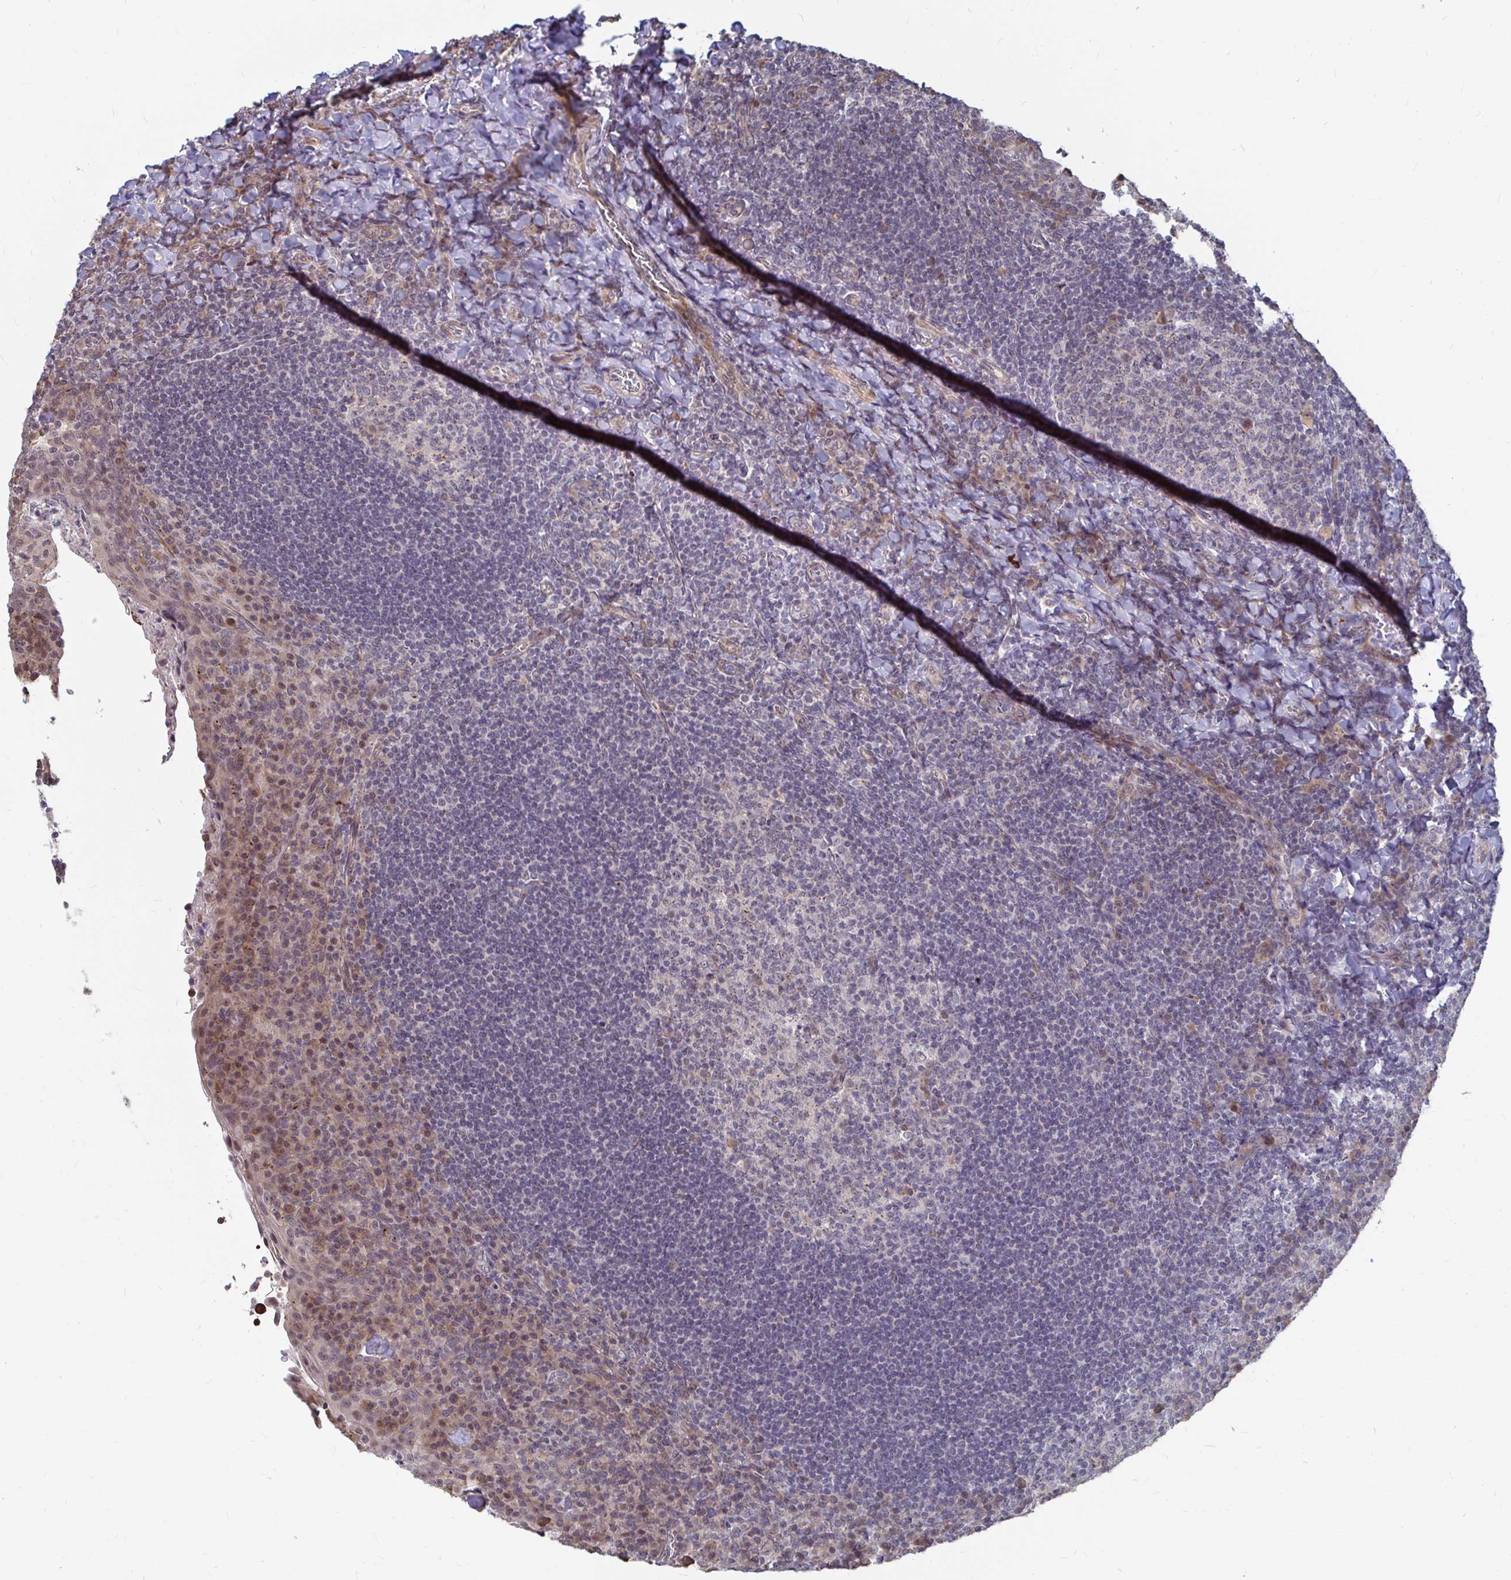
{"staining": {"intensity": "negative", "quantity": "none", "location": "none"}, "tissue": "tonsil", "cell_type": "Germinal center cells", "image_type": "normal", "snomed": [{"axis": "morphology", "description": "Normal tissue, NOS"}, {"axis": "topography", "description": "Tonsil"}], "caption": "A micrograph of tonsil stained for a protein exhibits no brown staining in germinal center cells. (Brightfield microscopy of DAB immunohistochemistry at high magnification).", "gene": "CAPN11", "patient": {"sex": "male", "age": 17}}